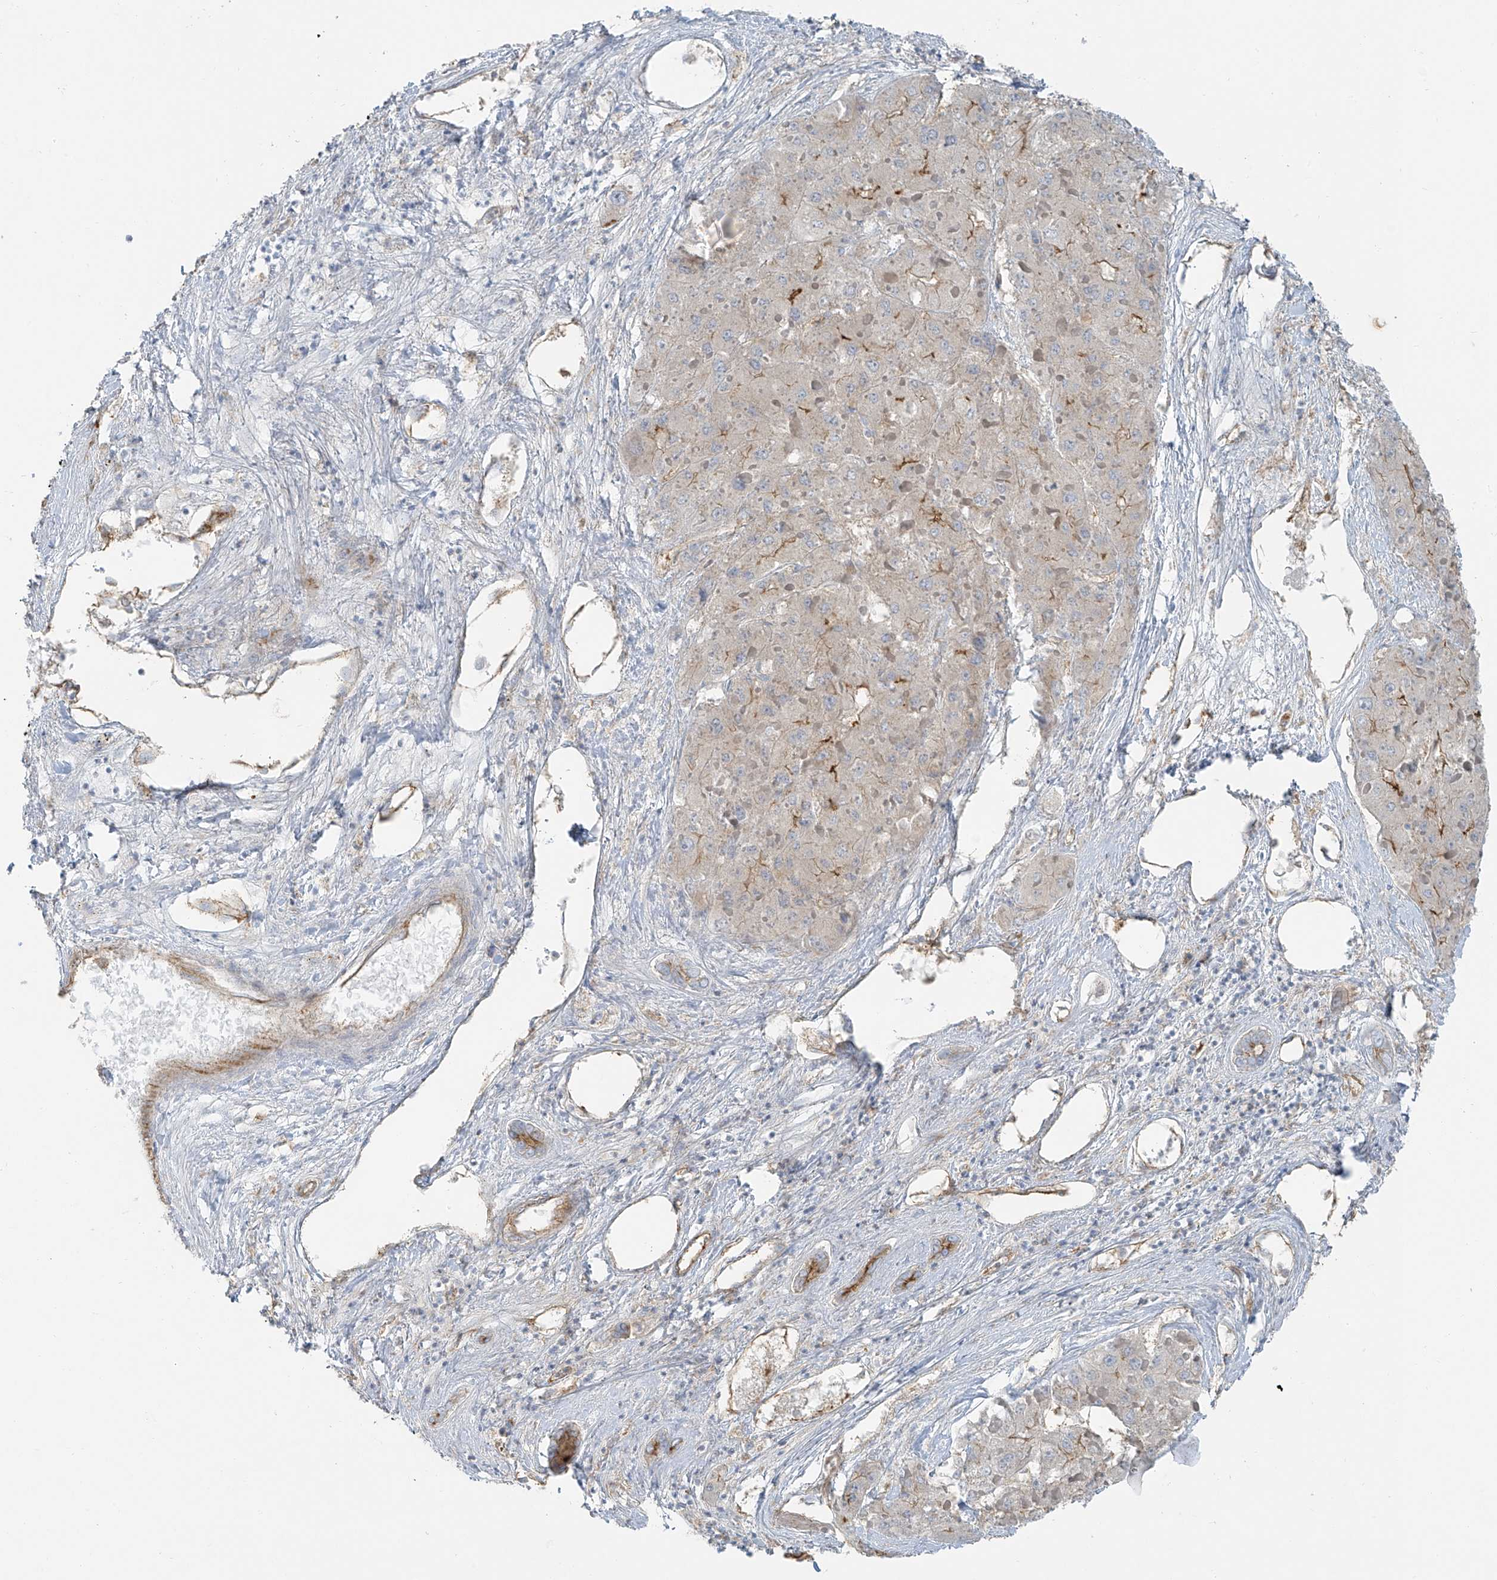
{"staining": {"intensity": "moderate", "quantity": "<25%", "location": "cytoplasmic/membranous"}, "tissue": "liver cancer", "cell_type": "Tumor cells", "image_type": "cancer", "snomed": [{"axis": "morphology", "description": "Carcinoma, Hepatocellular, NOS"}, {"axis": "topography", "description": "Liver"}], "caption": "Immunohistochemical staining of human liver cancer exhibits moderate cytoplasmic/membranous protein staining in approximately <25% of tumor cells.", "gene": "VAMP5", "patient": {"sex": "female", "age": 73}}